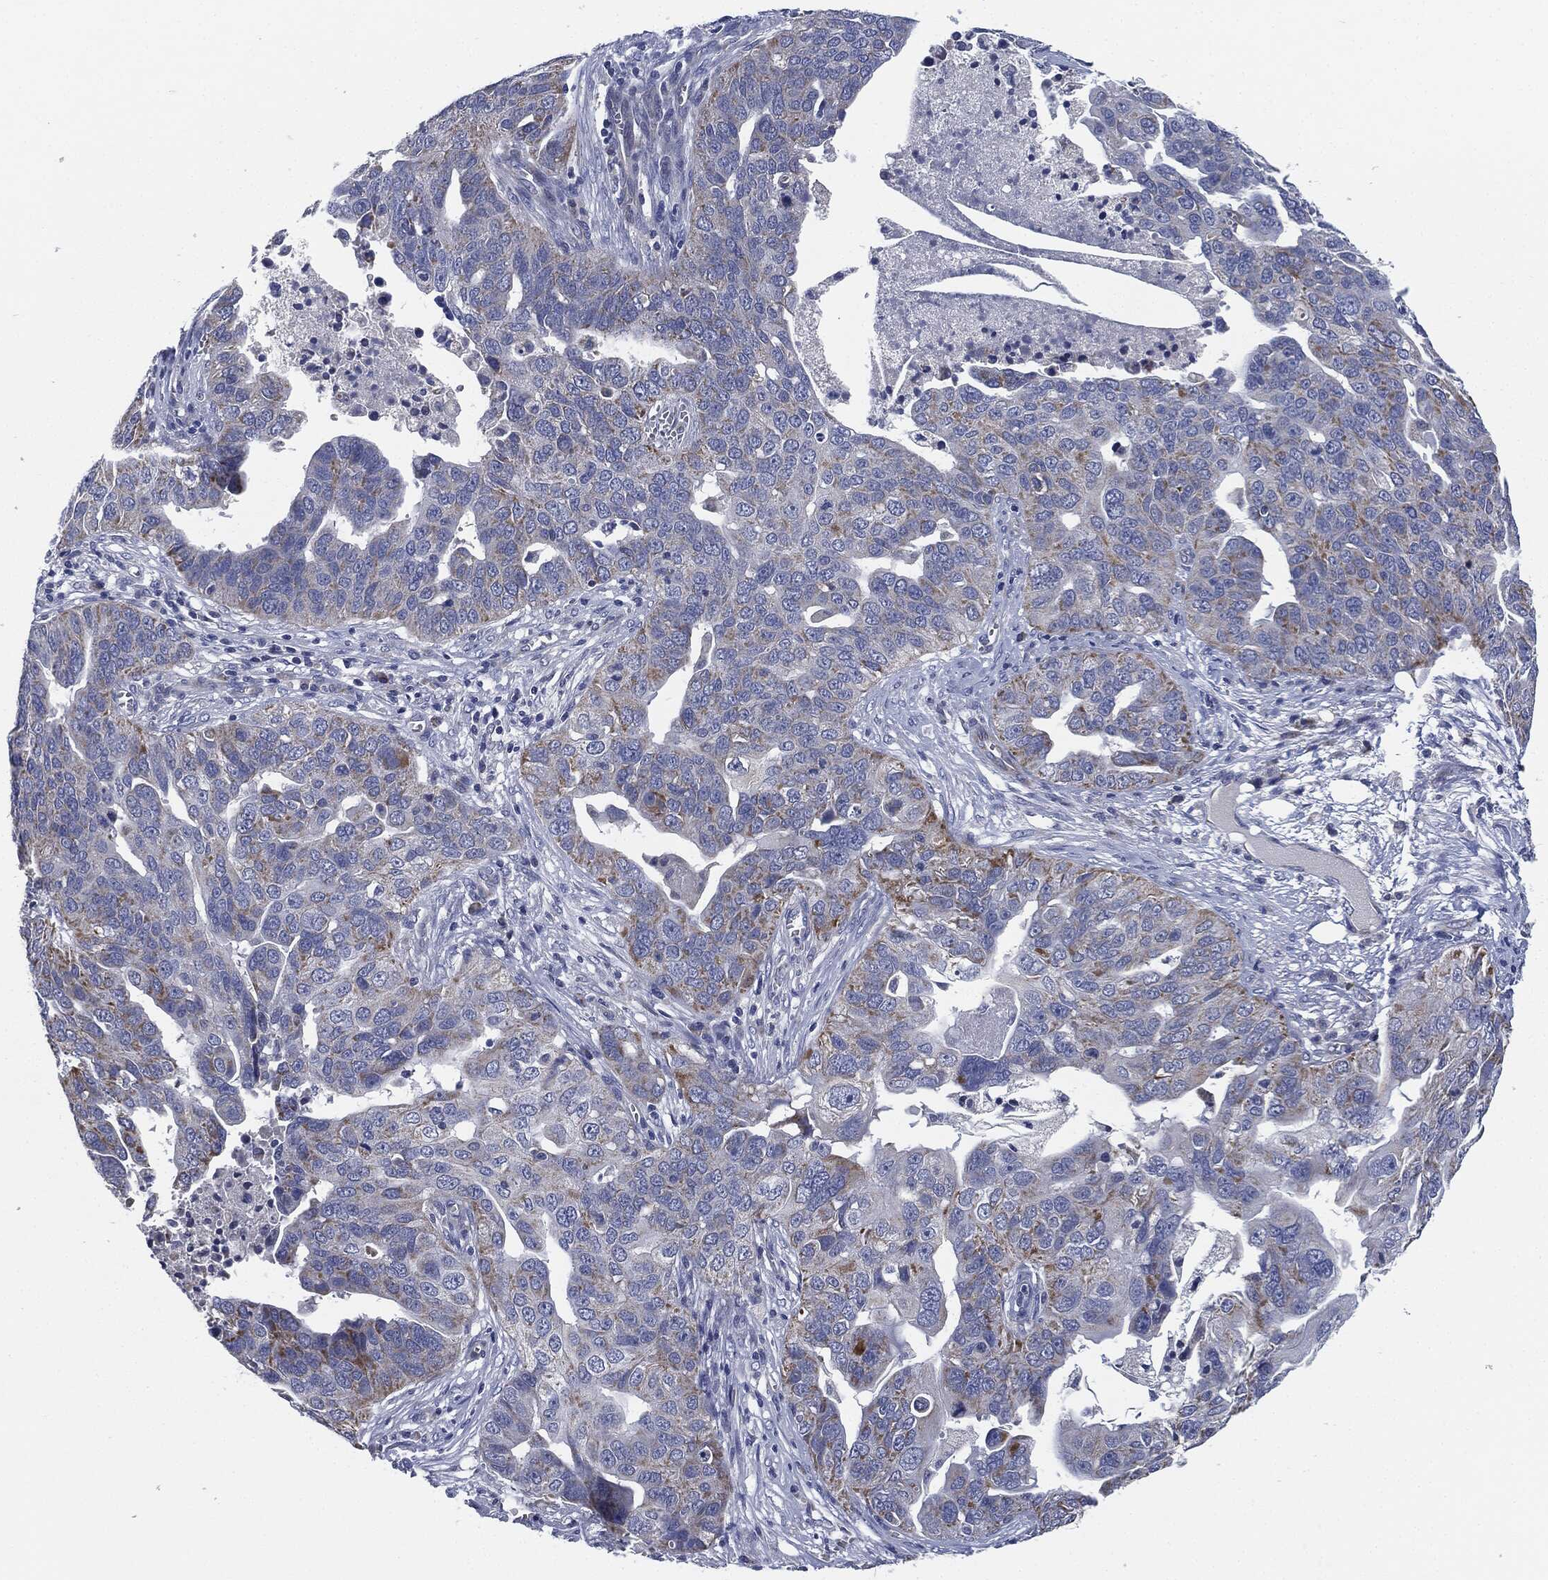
{"staining": {"intensity": "moderate", "quantity": "<25%", "location": "cytoplasmic/membranous"}, "tissue": "ovarian cancer", "cell_type": "Tumor cells", "image_type": "cancer", "snomed": [{"axis": "morphology", "description": "Carcinoma, endometroid"}, {"axis": "topography", "description": "Soft tissue"}, {"axis": "topography", "description": "Ovary"}], "caption": "Immunohistochemistry (IHC) histopathology image of neoplastic tissue: human ovarian cancer stained using immunohistochemistry (IHC) demonstrates low levels of moderate protein expression localized specifically in the cytoplasmic/membranous of tumor cells, appearing as a cytoplasmic/membranous brown color.", "gene": "SIGLEC9", "patient": {"sex": "female", "age": 52}}